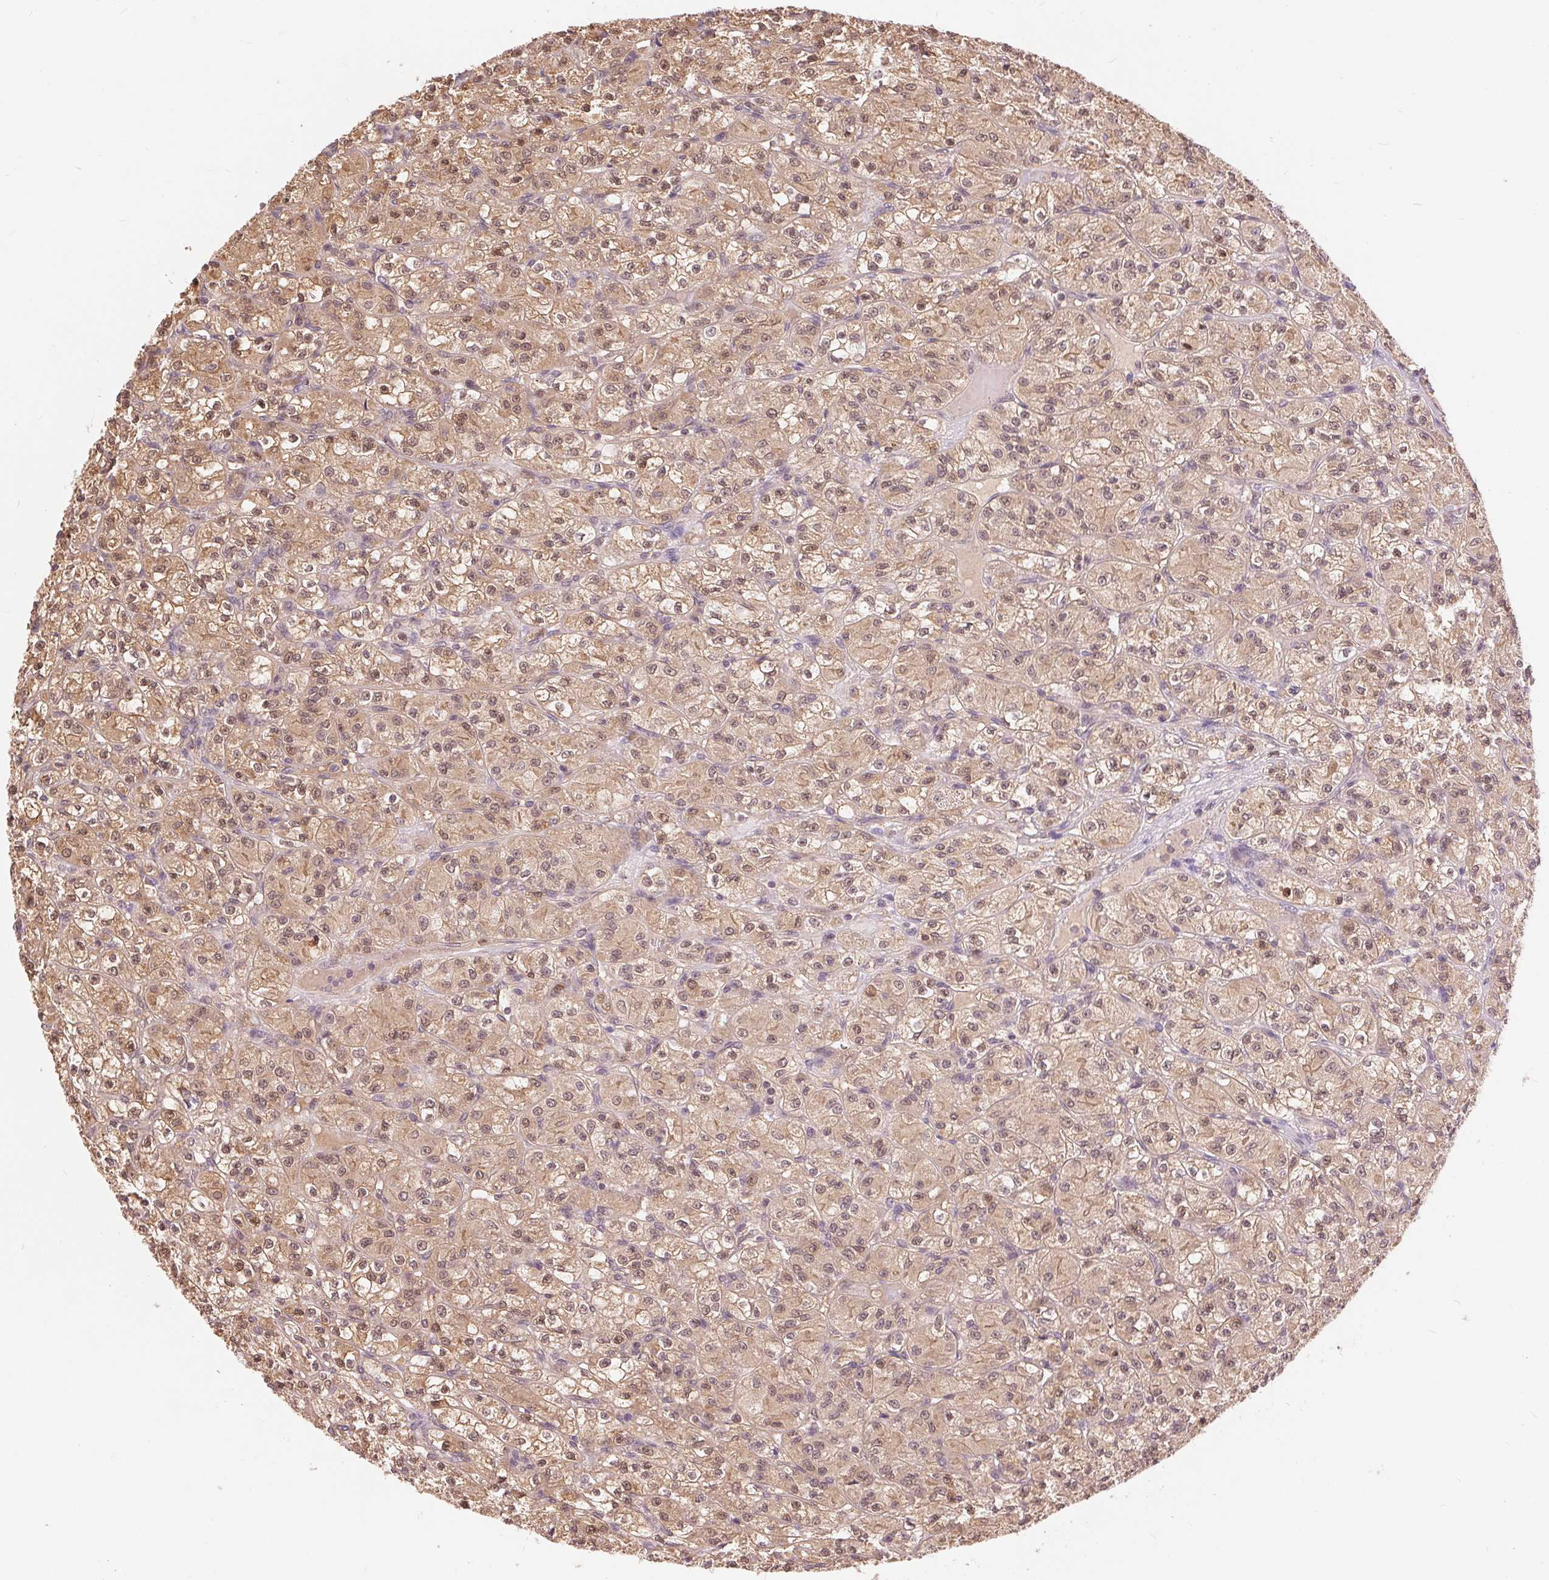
{"staining": {"intensity": "moderate", "quantity": ">75%", "location": "cytoplasmic/membranous,nuclear"}, "tissue": "renal cancer", "cell_type": "Tumor cells", "image_type": "cancer", "snomed": [{"axis": "morphology", "description": "Adenocarcinoma, NOS"}, {"axis": "topography", "description": "Kidney"}], "caption": "Protein staining by immunohistochemistry displays moderate cytoplasmic/membranous and nuclear positivity in about >75% of tumor cells in renal adenocarcinoma.", "gene": "TMEM273", "patient": {"sex": "female", "age": 70}}